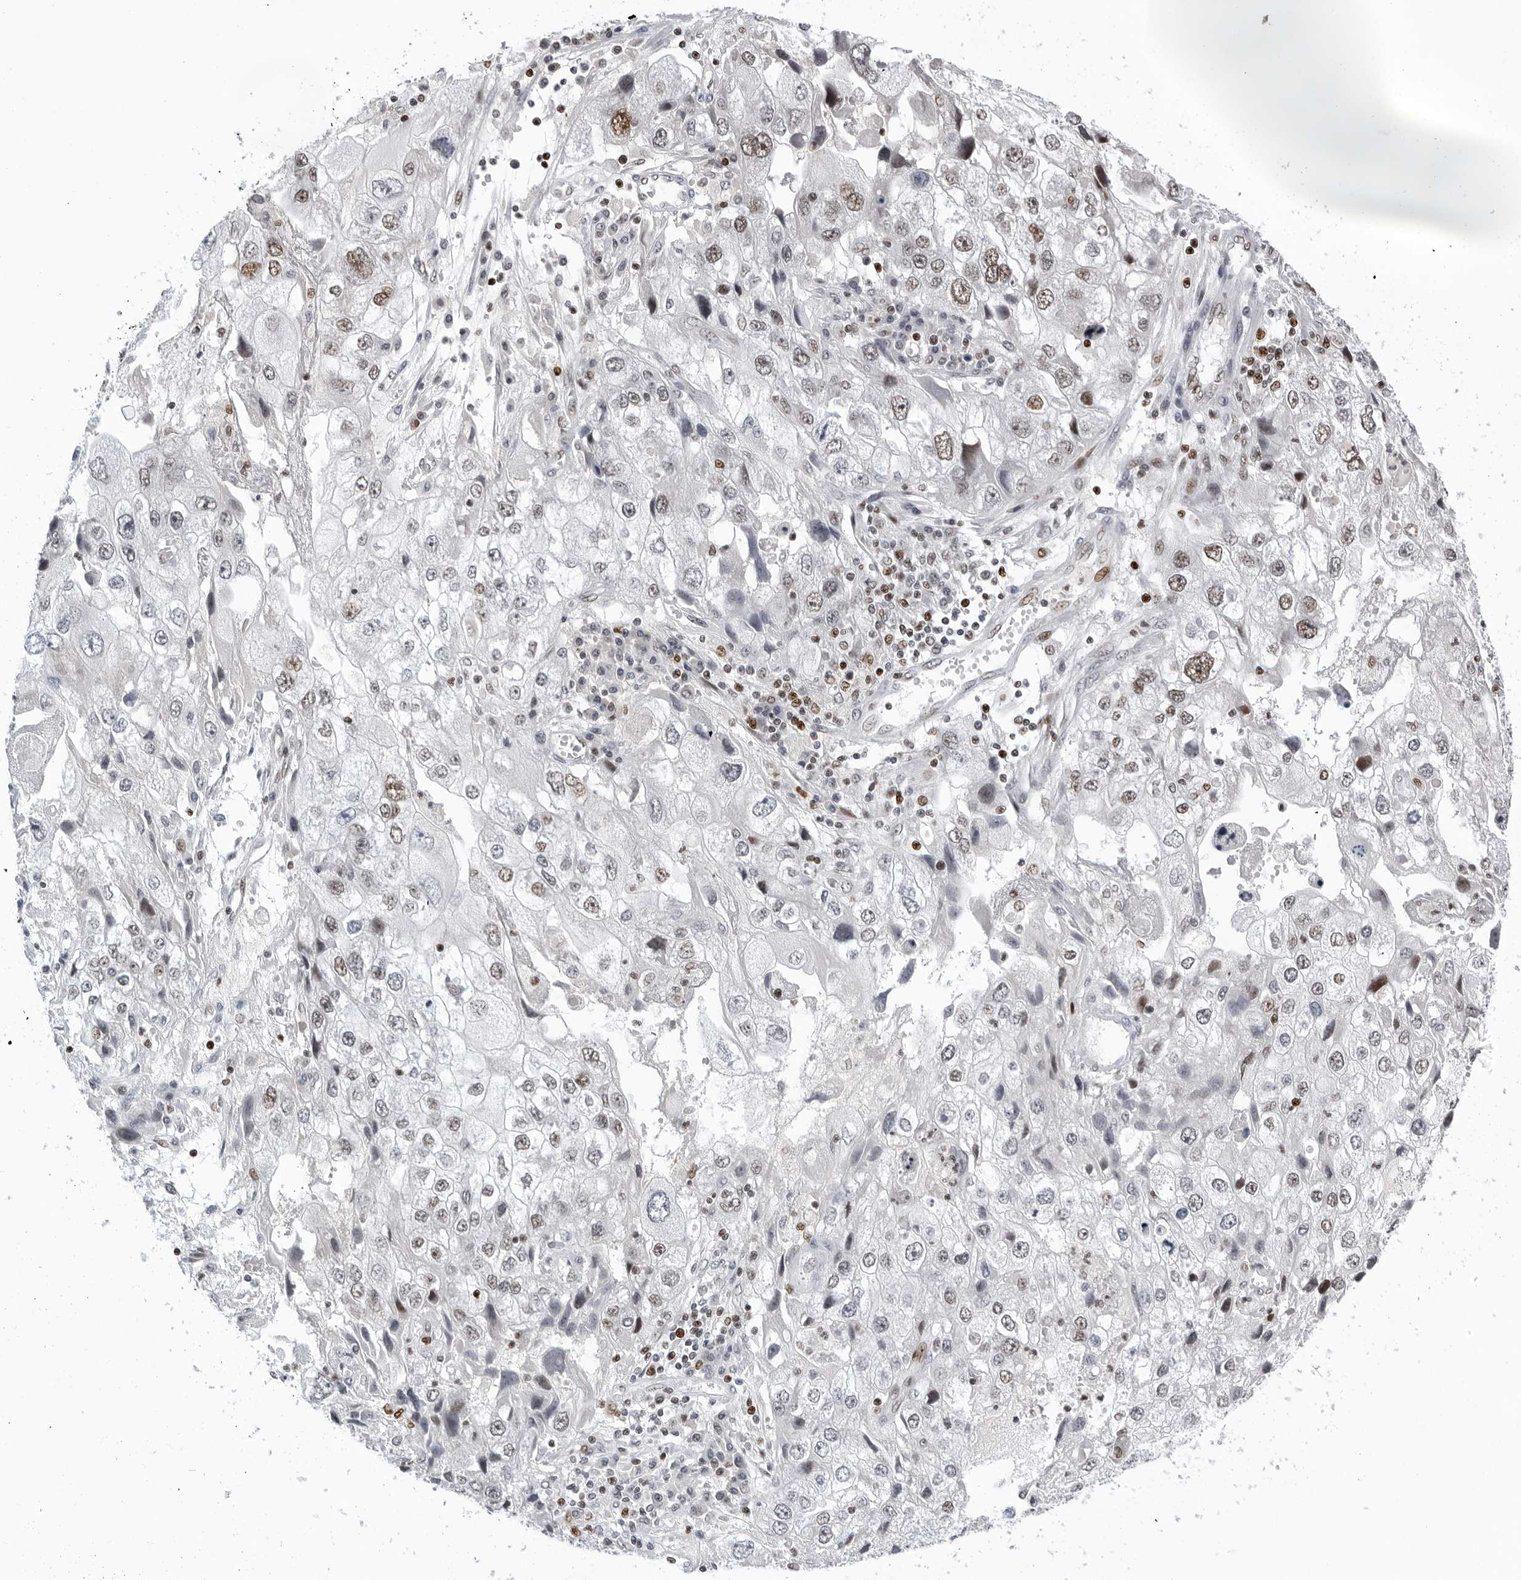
{"staining": {"intensity": "weak", "quantity": "25%-75%", "location": "nuclear"}, "tissue": "endometrial cancer", "cell_type": "Tumor cells", "image_type": "cancer", "snomed": [{"axis": "morphology", "description": "Adenocarcinoma, NOS"}, {"axis": "topography", "description": "Endometrium"}], "caption": "DAB (3,3'-diaminobenzidine) immunohistochemical staining of human endometrial cancer (adenocarcinoma) demonstrates weak nuclear protein positivity in approximately 25%-75% of tumor cells.", "gene": "OGG1", "patient": {"sex": "female", "age": 49}}